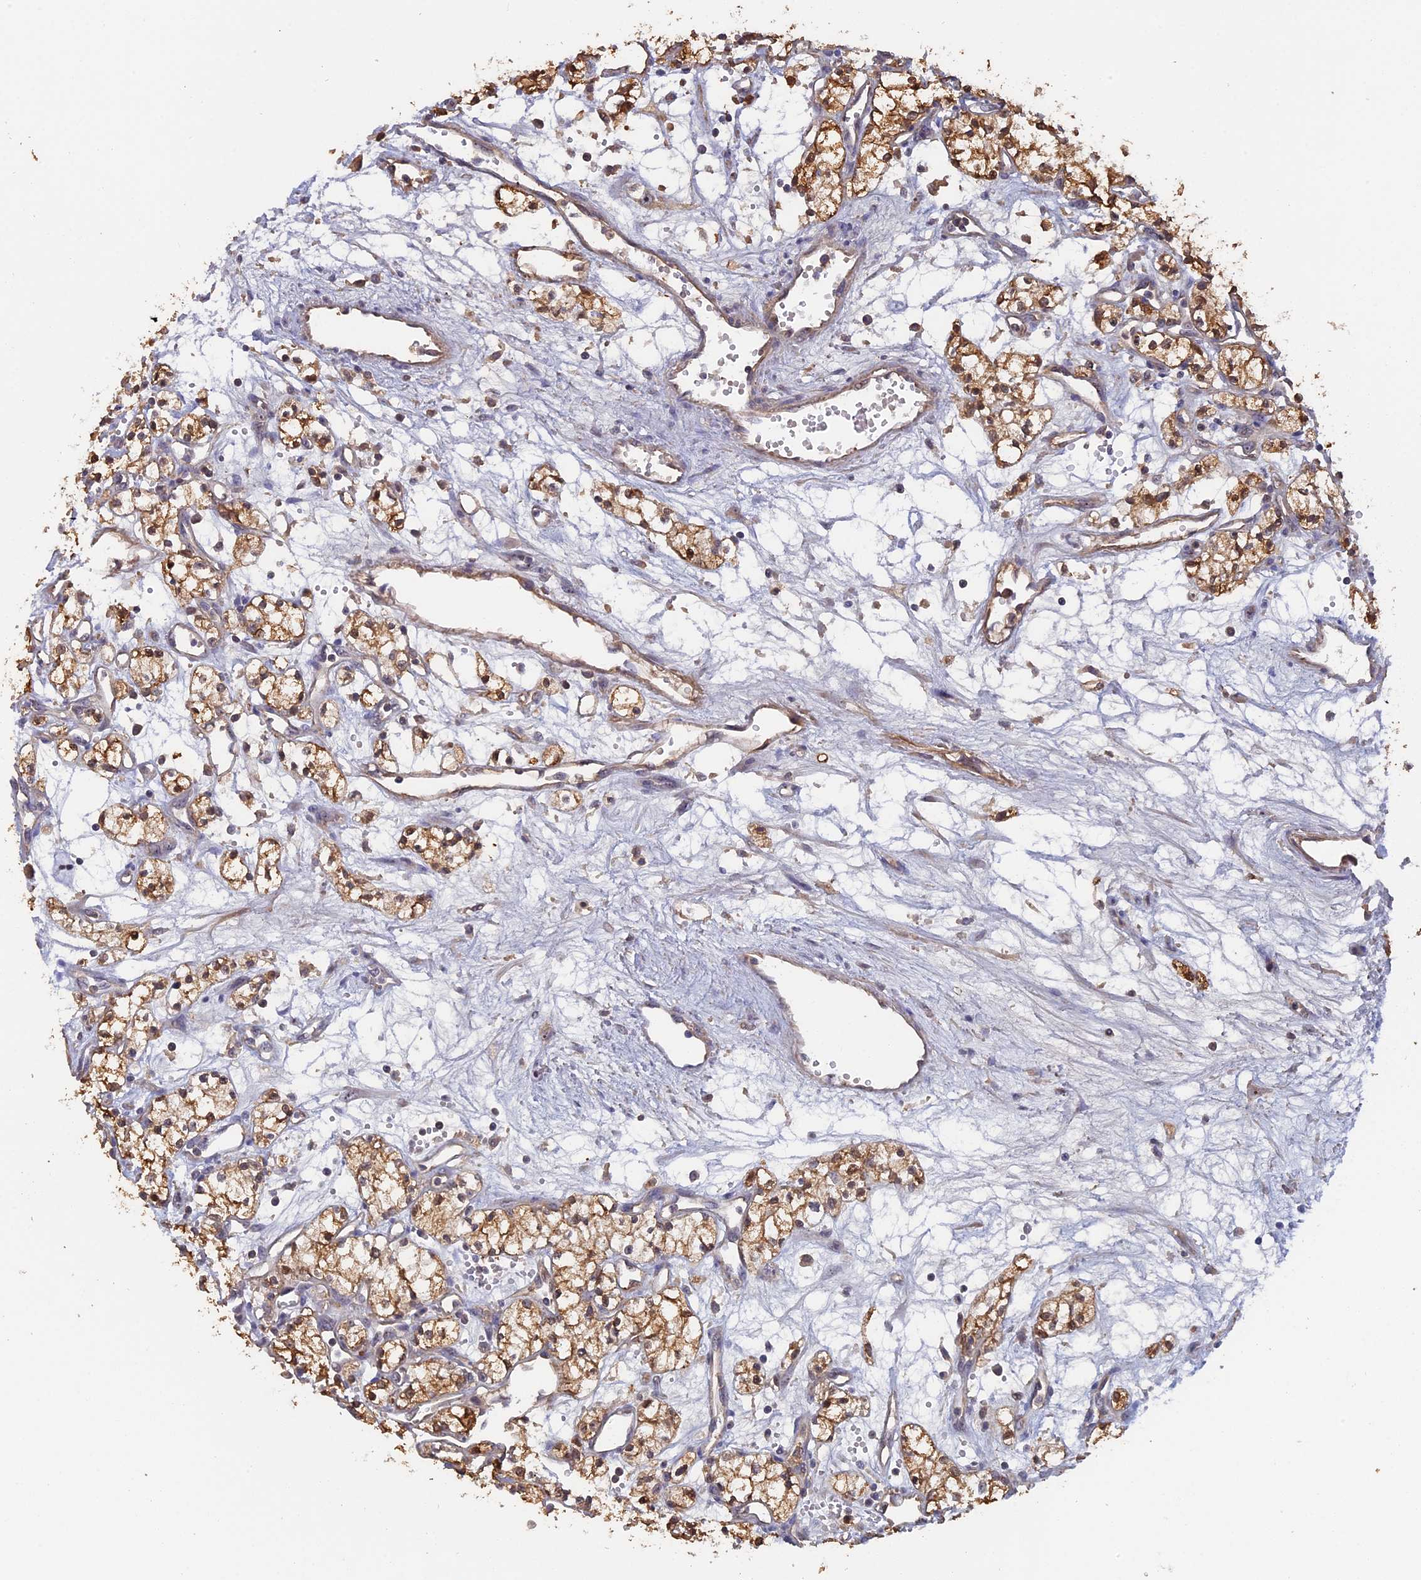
{"staining": {"intensity": "moderate", "quantity": ">75%", "location": "cytoplasmic/membranous"}, "tissue": "renal cancer", "cell_type": "Tumor cells", "image_type": "cancer", "snomed": [{"axis": "morphology", "description": "Adenocarcinoma, NOS"}, {"axis": "topography", "description": "Kidney"}], "caption": "This micrograph exhibits renal cancer (adenocarcinoma) stained with immunohistochemistry (IHC) to label a protein in brown. The cytoplasmic/membranous of tumor cells show moderate positivity for the protein. Nuclei are counter-stained blue.", "gene": "FAM98C", "patient": {"sex": "male", "age": 59}}